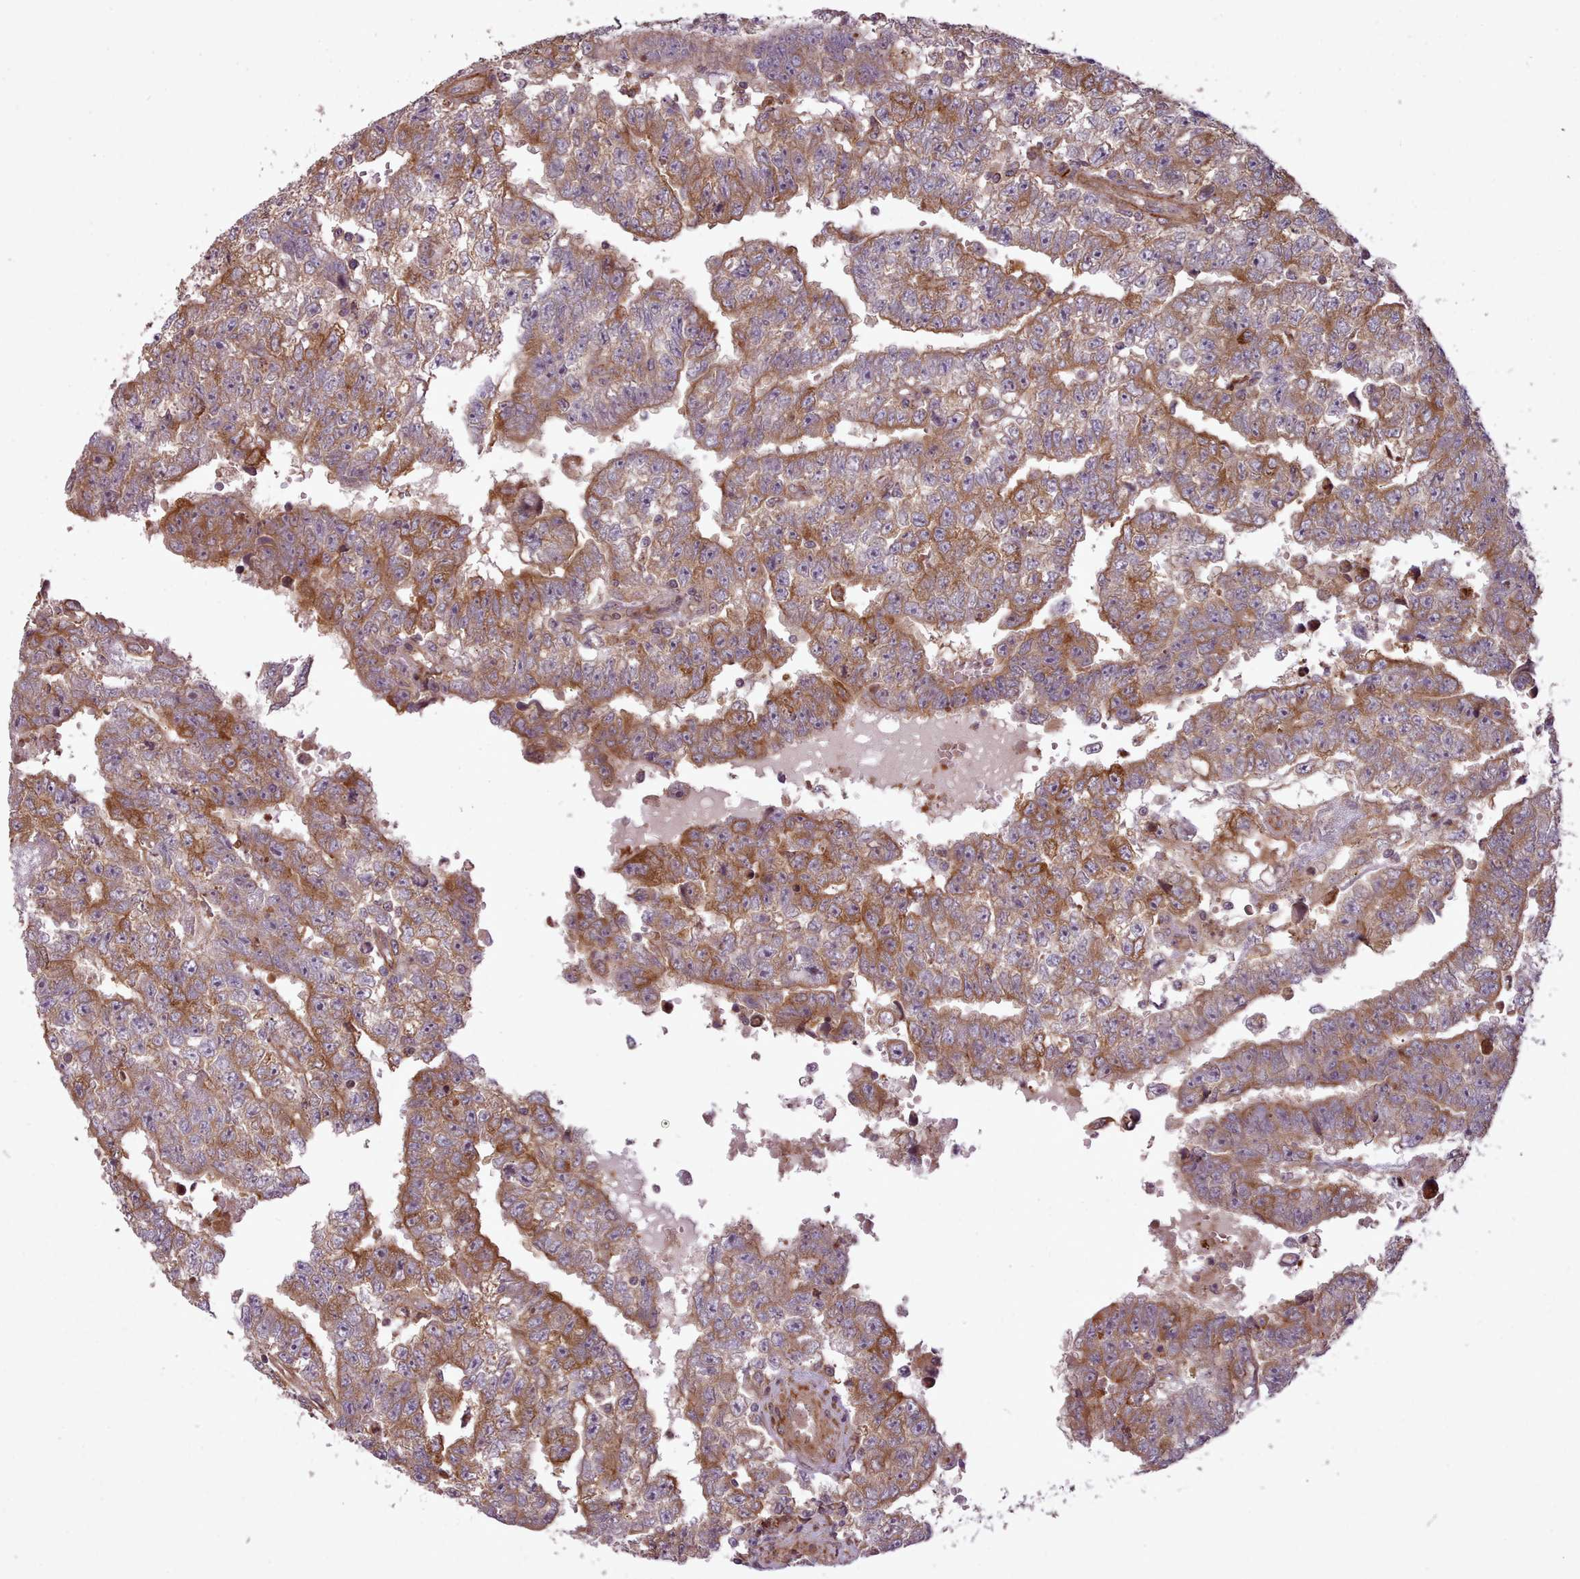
{"staining": {"intensity": "moderate", "quantity": "25%-75%", "location": "cytoplasmic/membranous"}, "tissue": "testis cancer", "cell_type": "Tumor cells", "image_type": "cancer", "snomed": [{"axis": "morphology", "description": "Carcinoma, Embryonal, NOS"}, {"axis": "topography", "description": "Testis"}], "caption": "An immunohistochemistry micrograph of neoplastic tissue is shown. Protein staining in brown shows moderate cytoplasmic/membranous positivity in embryonal carcinoma (testis) within tumor cells. Immunohistochemistry stains the protein in brown and the nuclei are stained blue.", "gene": "NLRP7", "patient": {"sex": "male", "age": 25}}